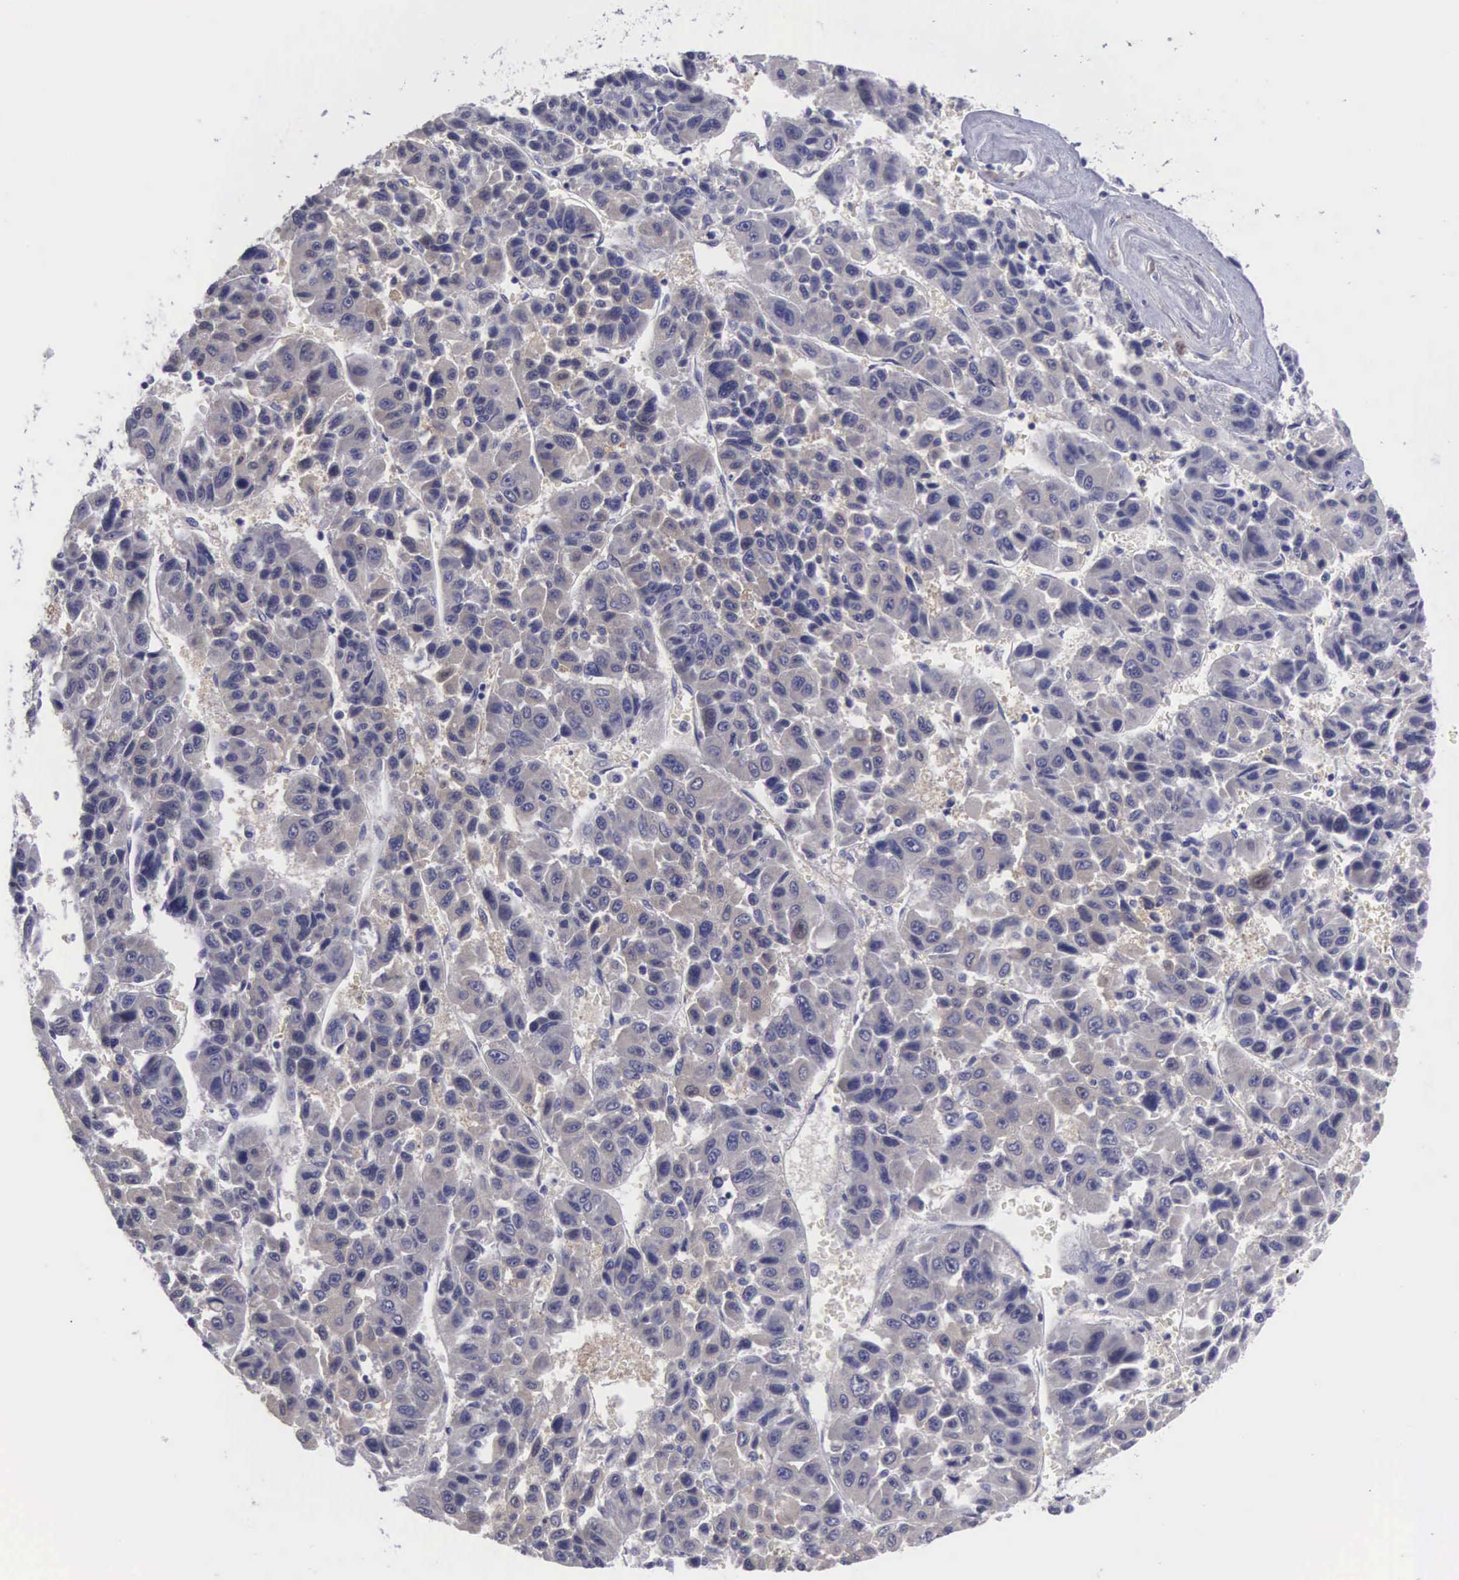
{"staining": {"intensity": "negative", "quantity": "none", "location": "none"}, "tissue": "liver cancer", "cell_type": "Tumor cells", "image_type": "cancer", "snomed": [{"axis": "morphology", "description": "Carcinoma, Hepatocellular, NOS"}, {"axis": "topography", "description": "Liver"}], "caption": "Human liver cancer stained for a protein using IHC exhibits no staining in tumor cells.", "gene": "SLITRK4", "patient": {"sex": "male", "age": 64}}